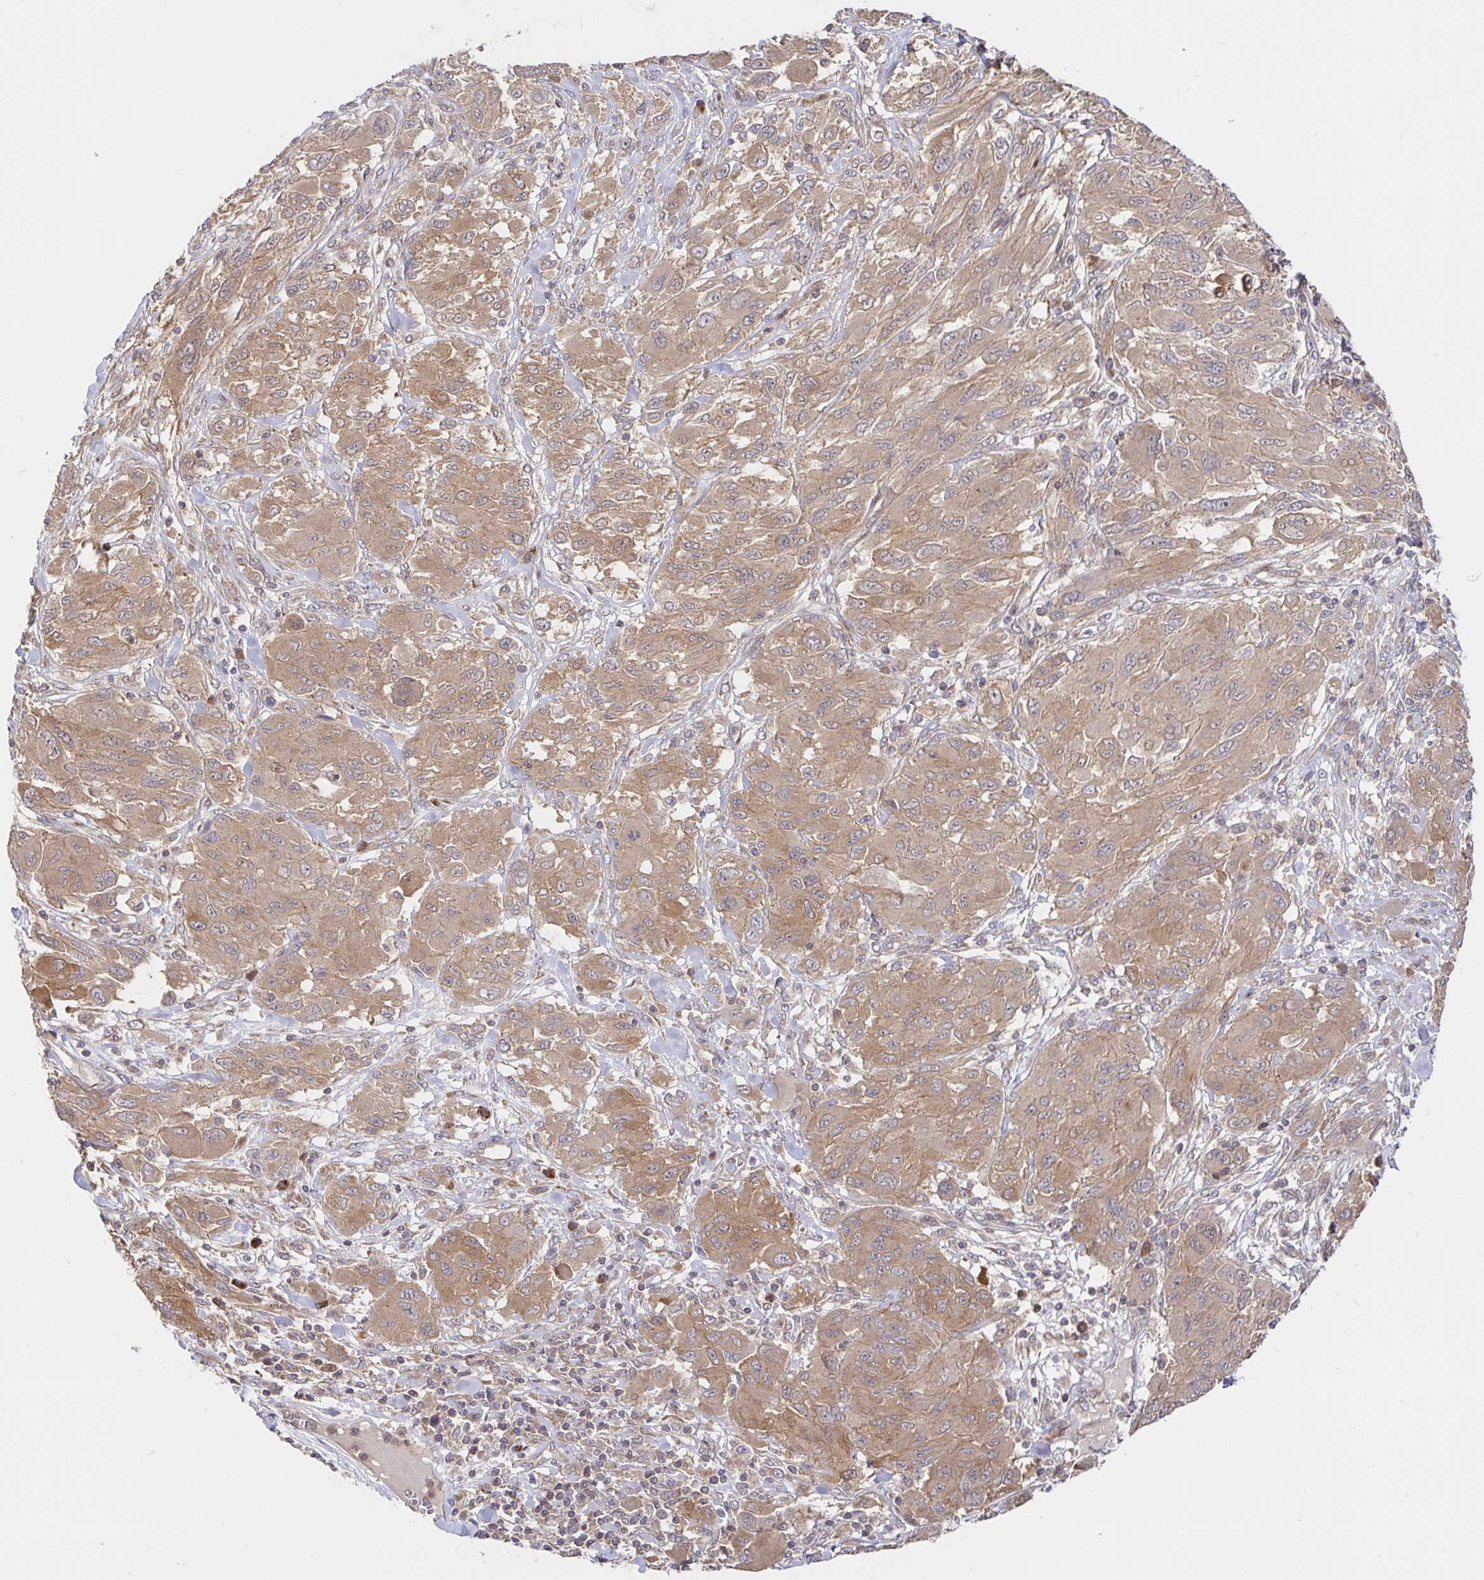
{"staining": {"intensity": "moderate", "quantity": ">75%", "location": "cytoplasmic/membranous"}, "tissue": "melanoma", "cell_type": "Tumor cells", "image_type": "cancer", "snomed": [{"axis": "morphology", "description": "Malignant melanoma, NOS"}, {"axis": "topography", "description": "Skin"}], "caption": "Malignant melanoma stained for a protein exhibits moderate cytoplasmic/membranous positivity in tumor cells.", "gene": "AACS", "patient": {"sex": "female", "age": 91}}